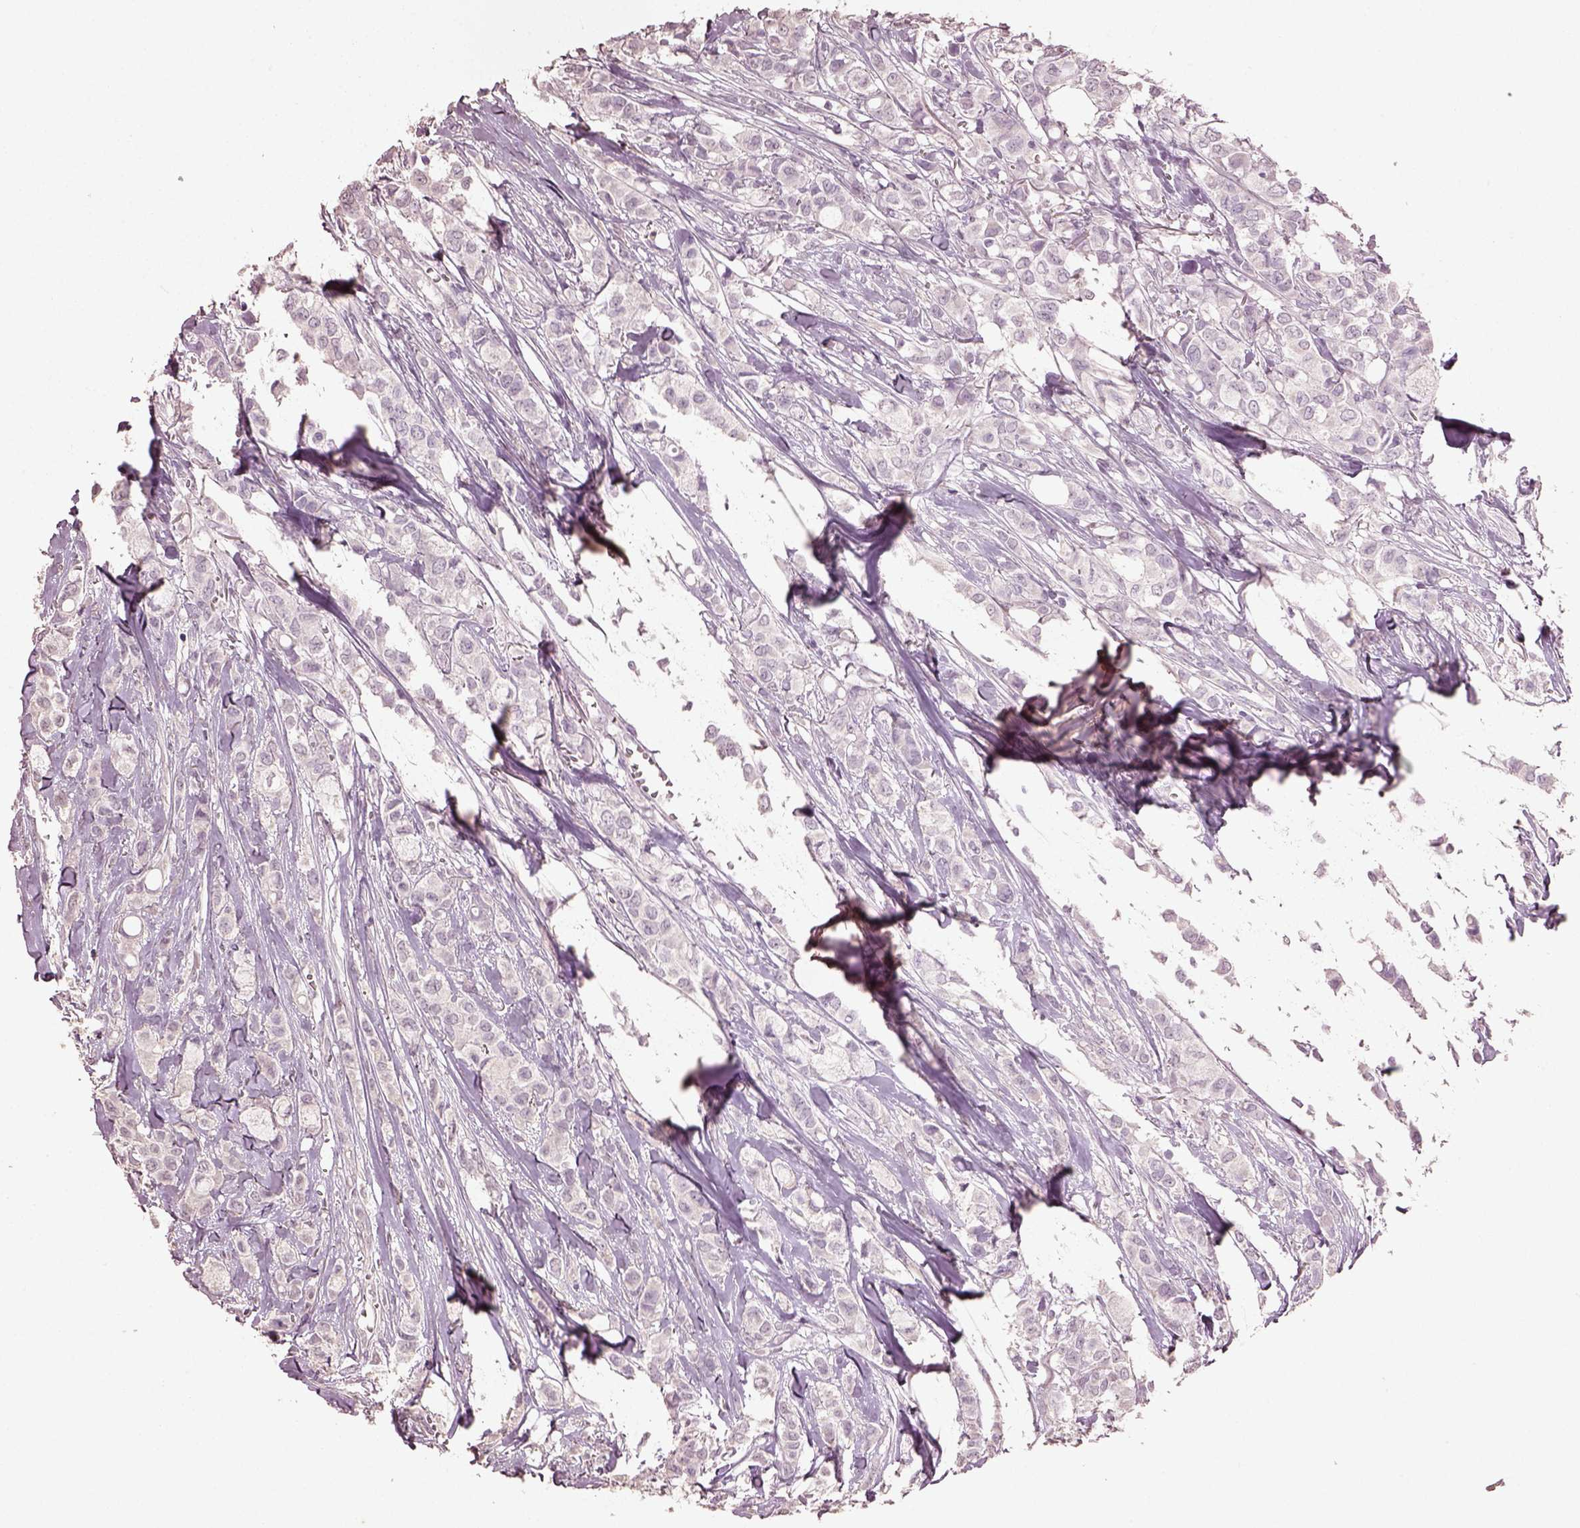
{"staining": {"intensity": "negative", "quantity": "none", "location": "none"}, "tissue": "breast cancer", "cell_type": "Tumor cells", "image_type": "cancer", "snomed": [{"axis": "morphology", "description": "Duct carcinoma"}, {"axis": "topography", "description": "Breast"}], "caption": "Tumor cells are negative for brown protein staining in invasive ductal carcinoma (breast). (Brightfield microscopy of DAB (3,3'-diaminobenzidine) IHC at high magnification).", "gene": "KCNIP3", "patient": {"sex": "female", "age": 85}}